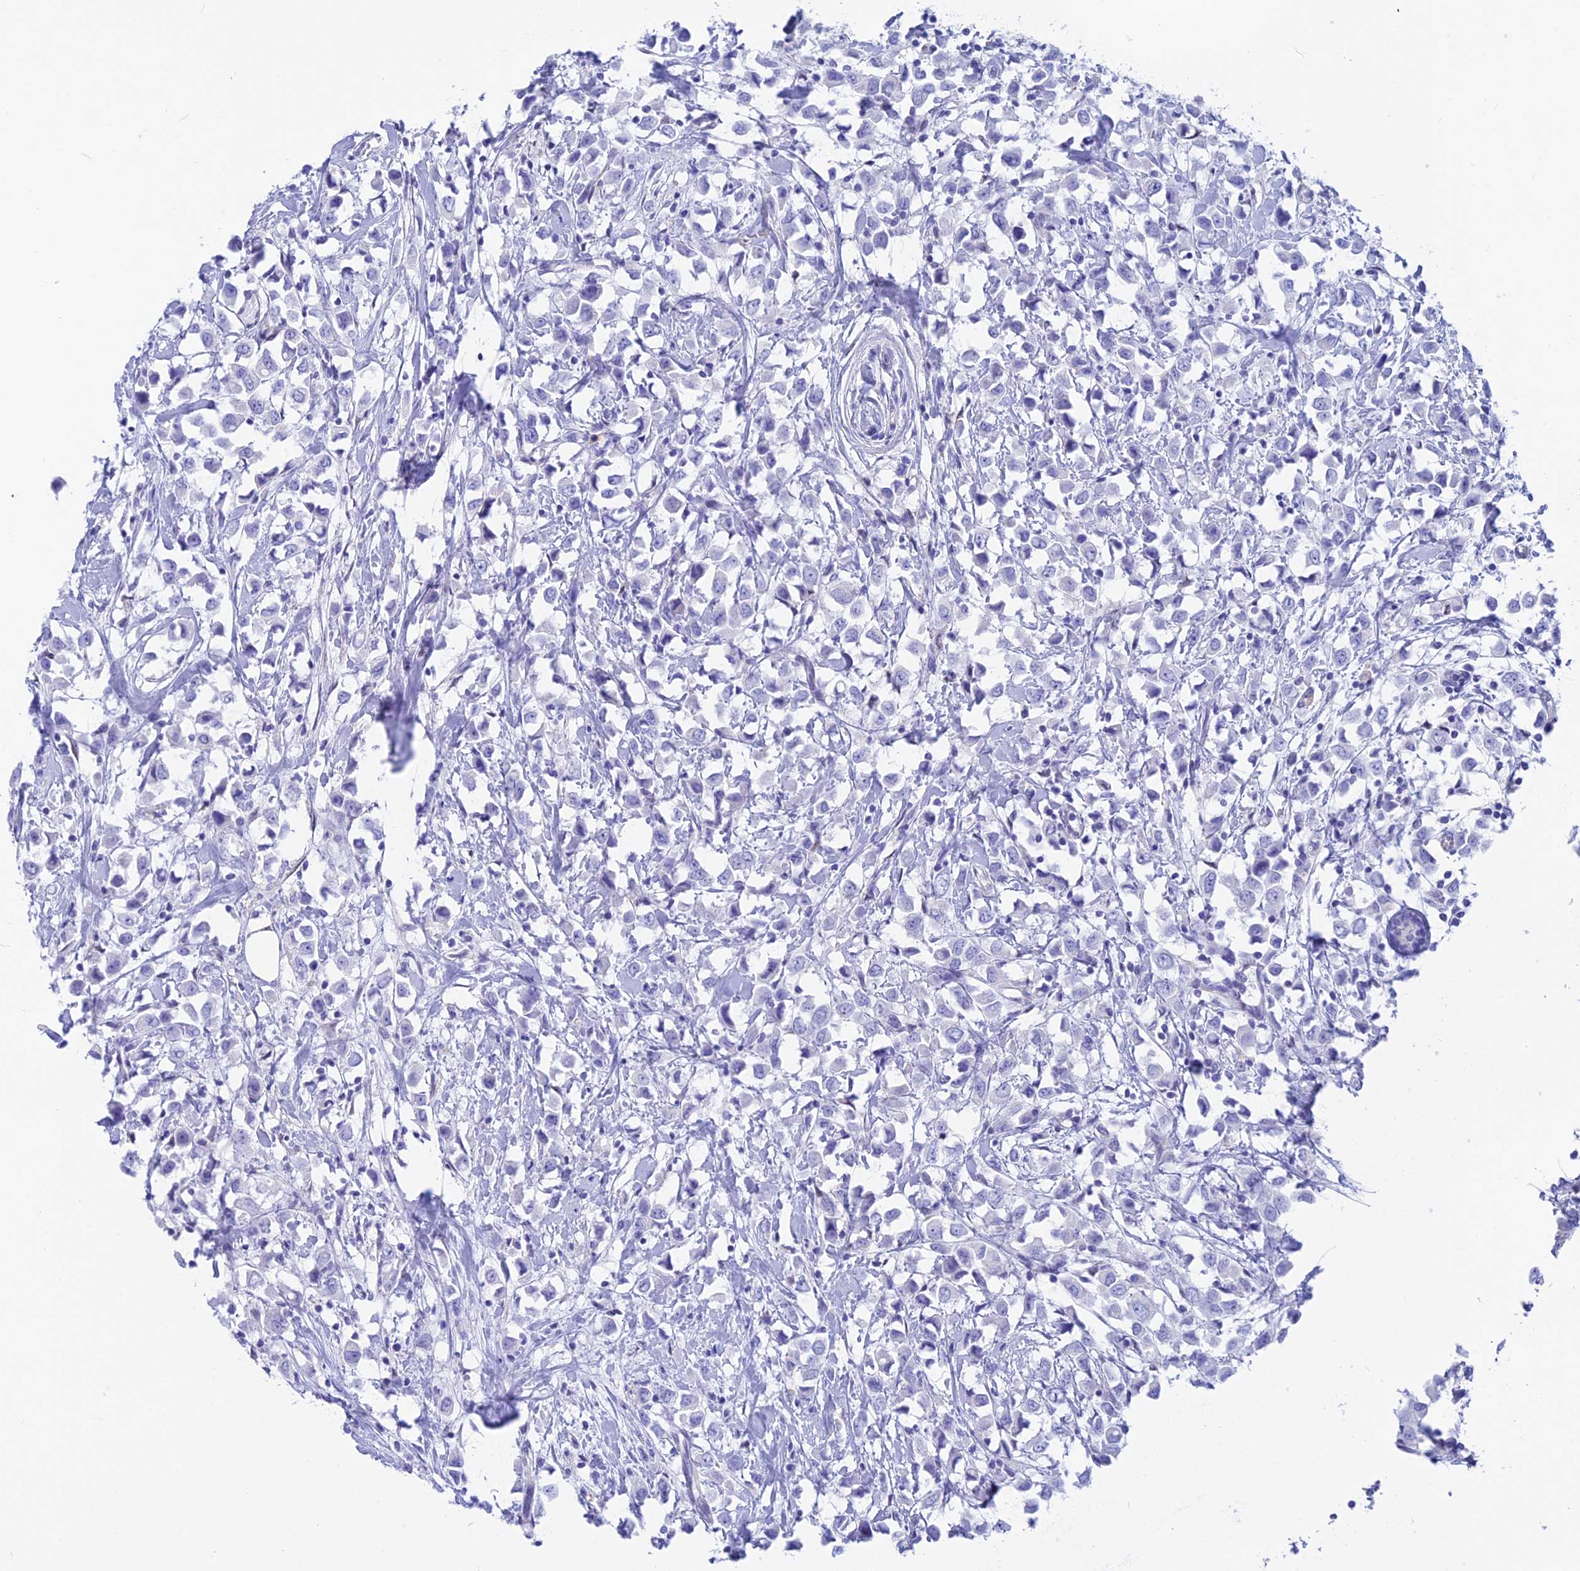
{"staining": {"intensity": "negative", "quantity": "none", "location": "none"}, "tissue": "breast cancer", "cell_type": "Tumor cells", "image_type": "cancer", "snomed": [{"axis": "morphology", "description": "Duct carcinoma"}, {"axis": "topography", "description": "Breast"}], "caption": "High power microscopy photomicrograph of an immunohistochemistry micrograph of breast invasive ductal carcinoma, revealing no significant positivity in tumor cells.", "gene": "GNGT2", "patient": {"sex": "female", "age": 61}}